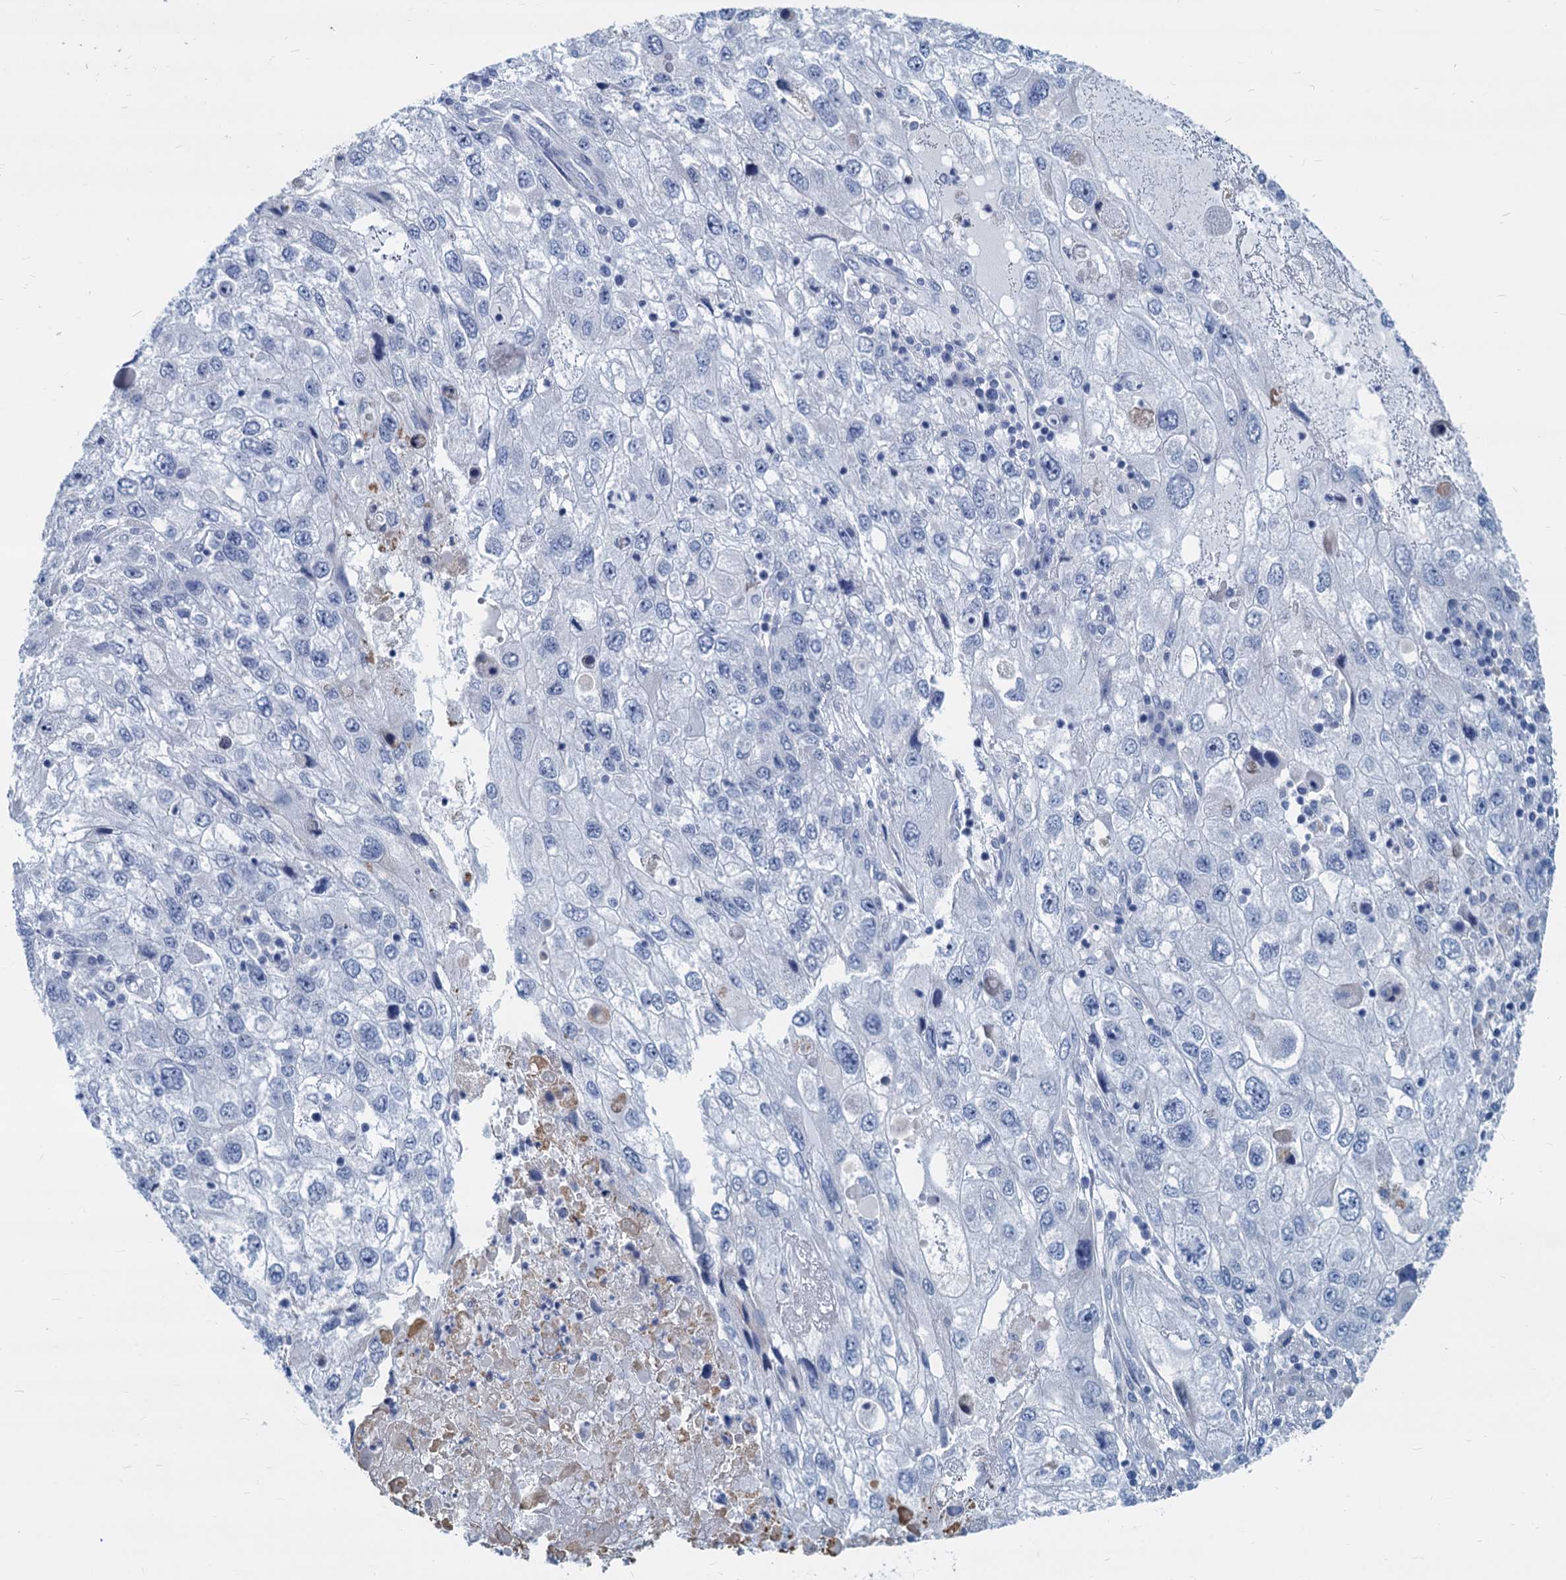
{"staining": {"intensity": "negative", "quantity": "none", "location": "none"}, "tissue": "endometrial cancer", "cell_type": "Tumor cells", "image_type": "cancer", "snomed": [{"axis": "morphology", "description": "Adenocarcinoma, NOS"}, {"axis": "topography", "description": "Endometrium"}], "caption": "This is a histopathology image of immunohistochemistry staining of adenocarcinoma (endometrial), which shows no expression in tumor cells. (Stains: DAB immunohistochemistry with hematoxylin counter stain, Microscopy: brightfield microscopy at high magnification).", "gene": "GSTM3", "patient": {"sex": "female", "age": 49}}